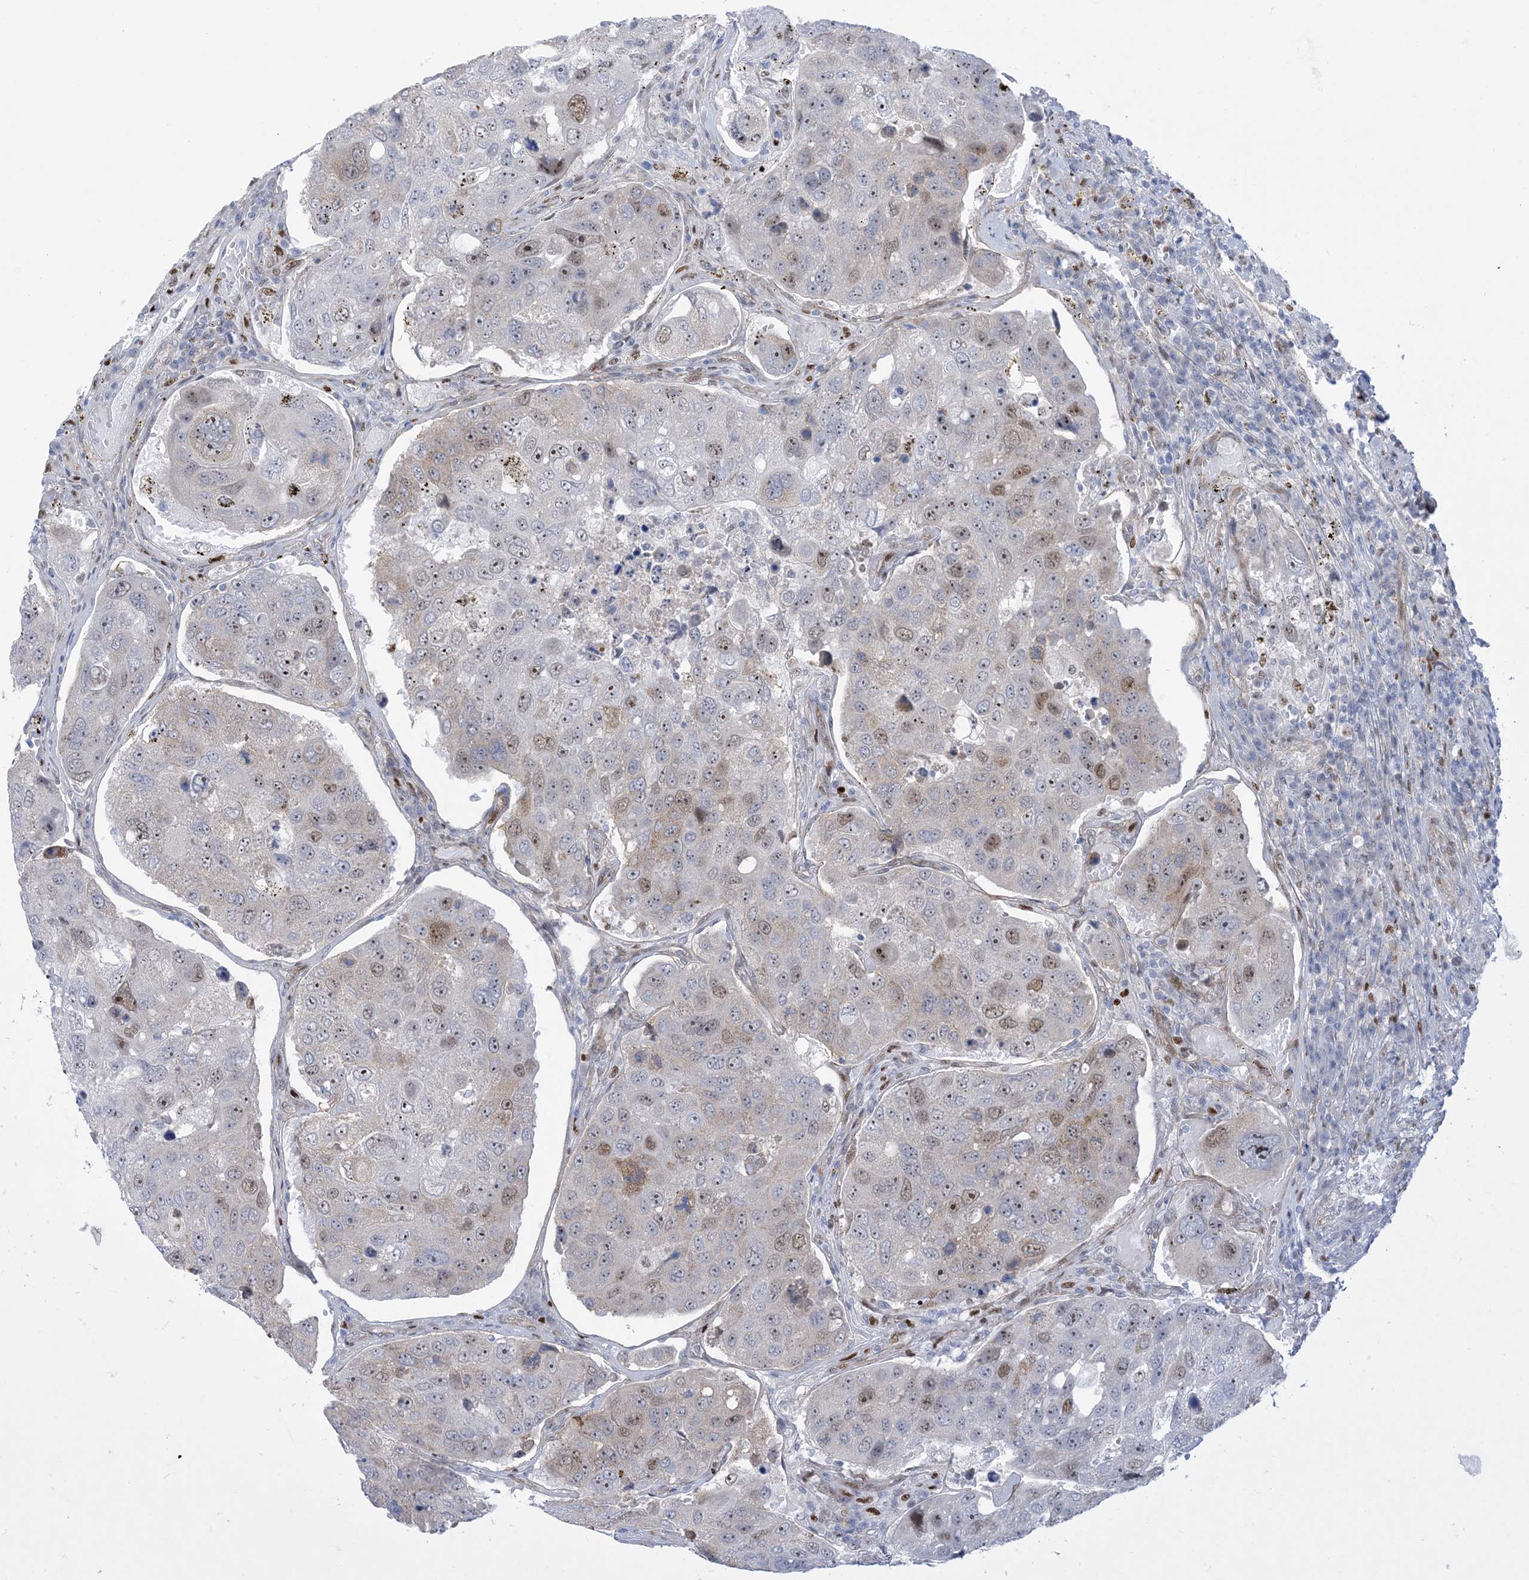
{"staining": {"intensity": "moderate", "quantity": "25%-75%", "location": "nuclear"}, "tissue": "urothelial cancer", "cell_type": "Tumor cells", "image_type": "cancer", "snomed": [{"axis": "morphology", "description": "Urothelial carcinoma, High grade"}, {"axis": "topography", "description": "Lymph node"}, {"axis": "topography", "description": "Urinary bladder"}], "caption": "Human urothelial cancer stained with a brown dye exhibits moderate nuclear positive positivity in about 25%-75% of tumor cells.", "gene": "MARS2", "patient": {"sex": "male", "age": 51}}